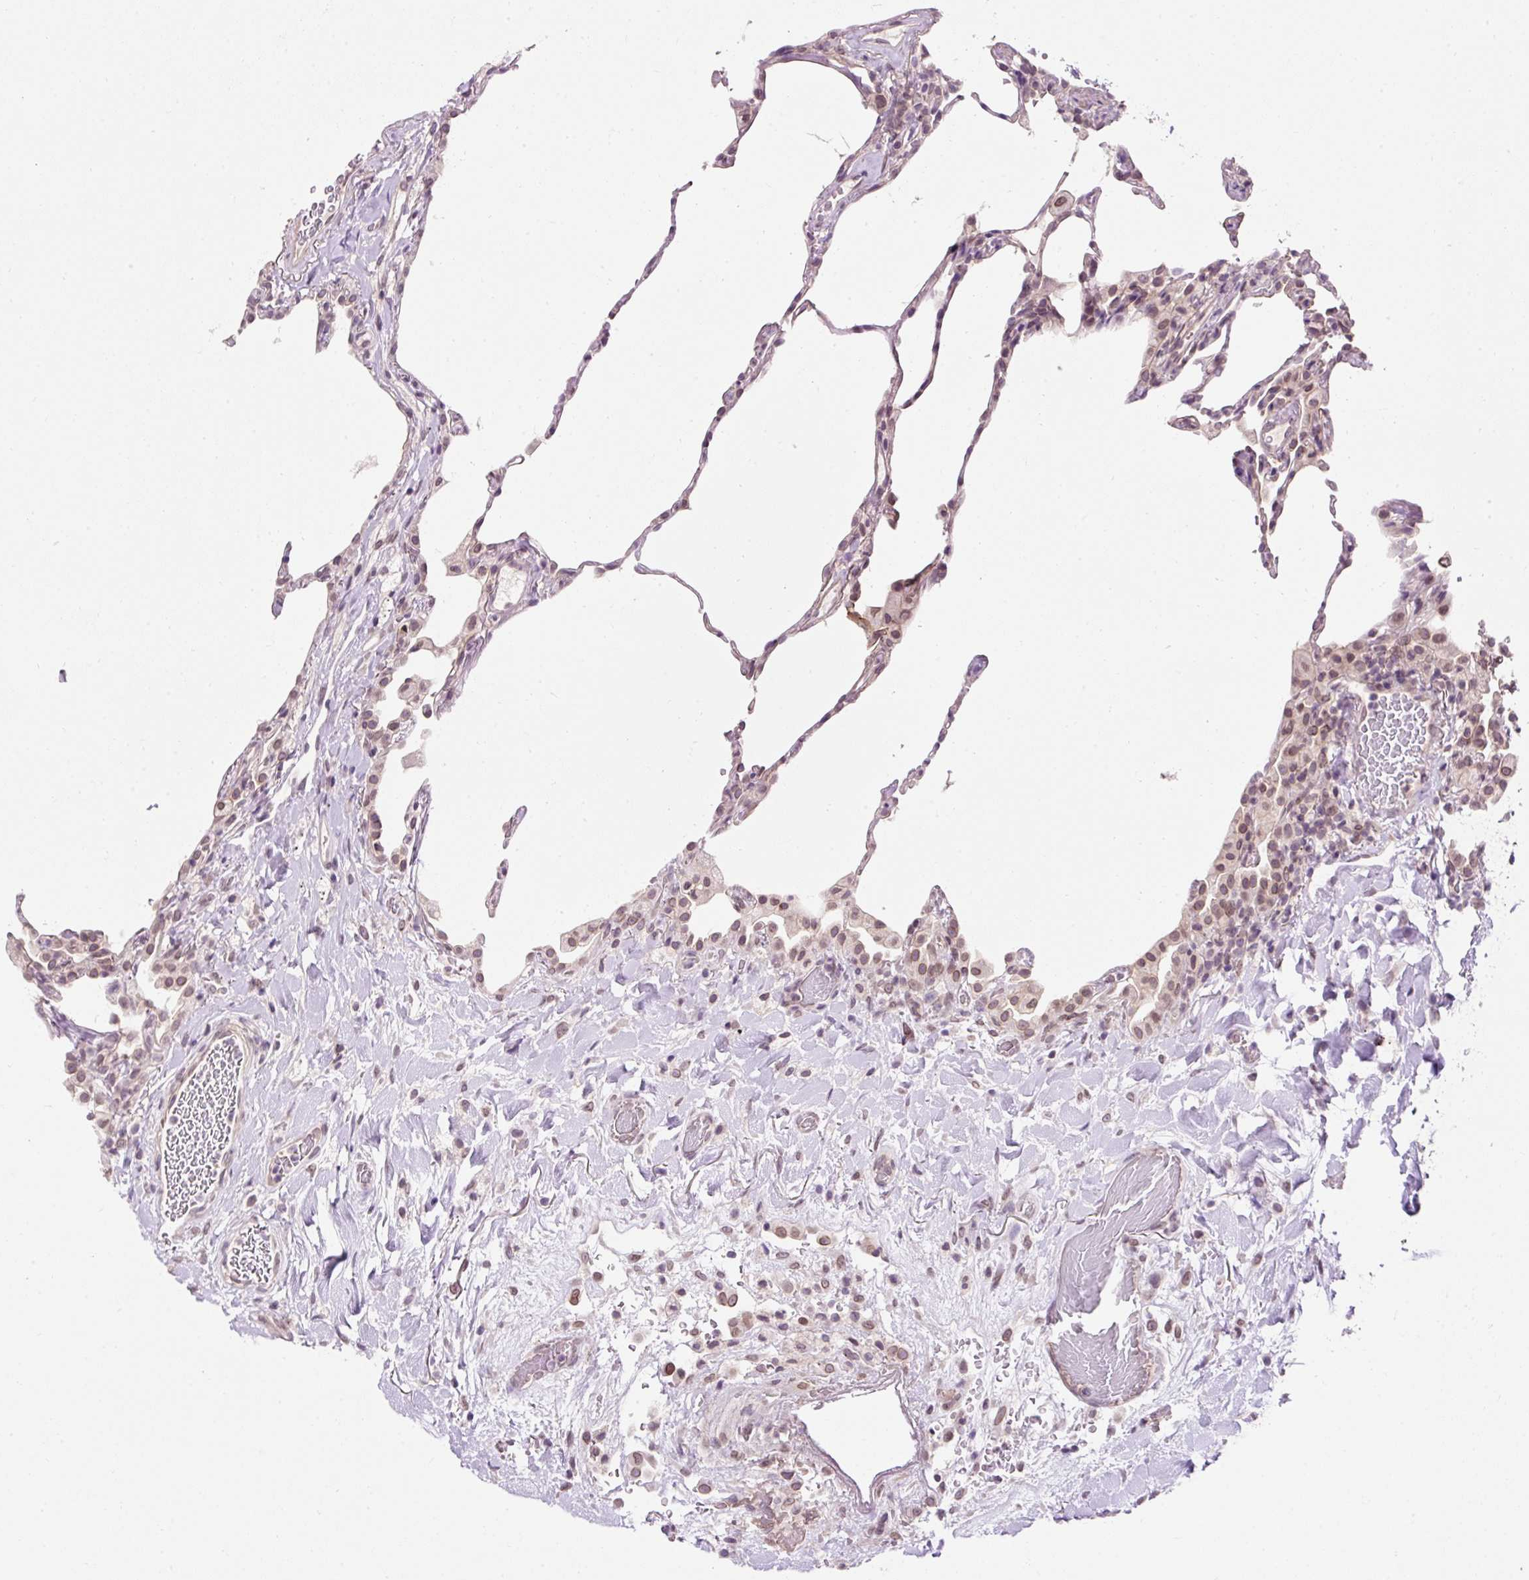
{"staining": {"intensity": "moderate", "quantity": "<25%", "location": "cytoplasmic/membranous,nuclear"}, "tissue": "lung", "cell_type": "Alveolar cells", "image_type": "normal", "snomed": [{"axis": "morphology", "description": "Normal tissue, NOS"}, {"axis": "topography", "description": "Lung"}], "caption": "Protein staining of benign lung exhibits moderate cytoplasmic/membranous,nuclear positivity in about <25% of alveolar cells. (Stains: DAB in brown, nuclei in blue, Microscopy: brightfield microscopy at high magnification).", "gene": "ZNF610", "patient": {"sex": "female", "age": 57}}